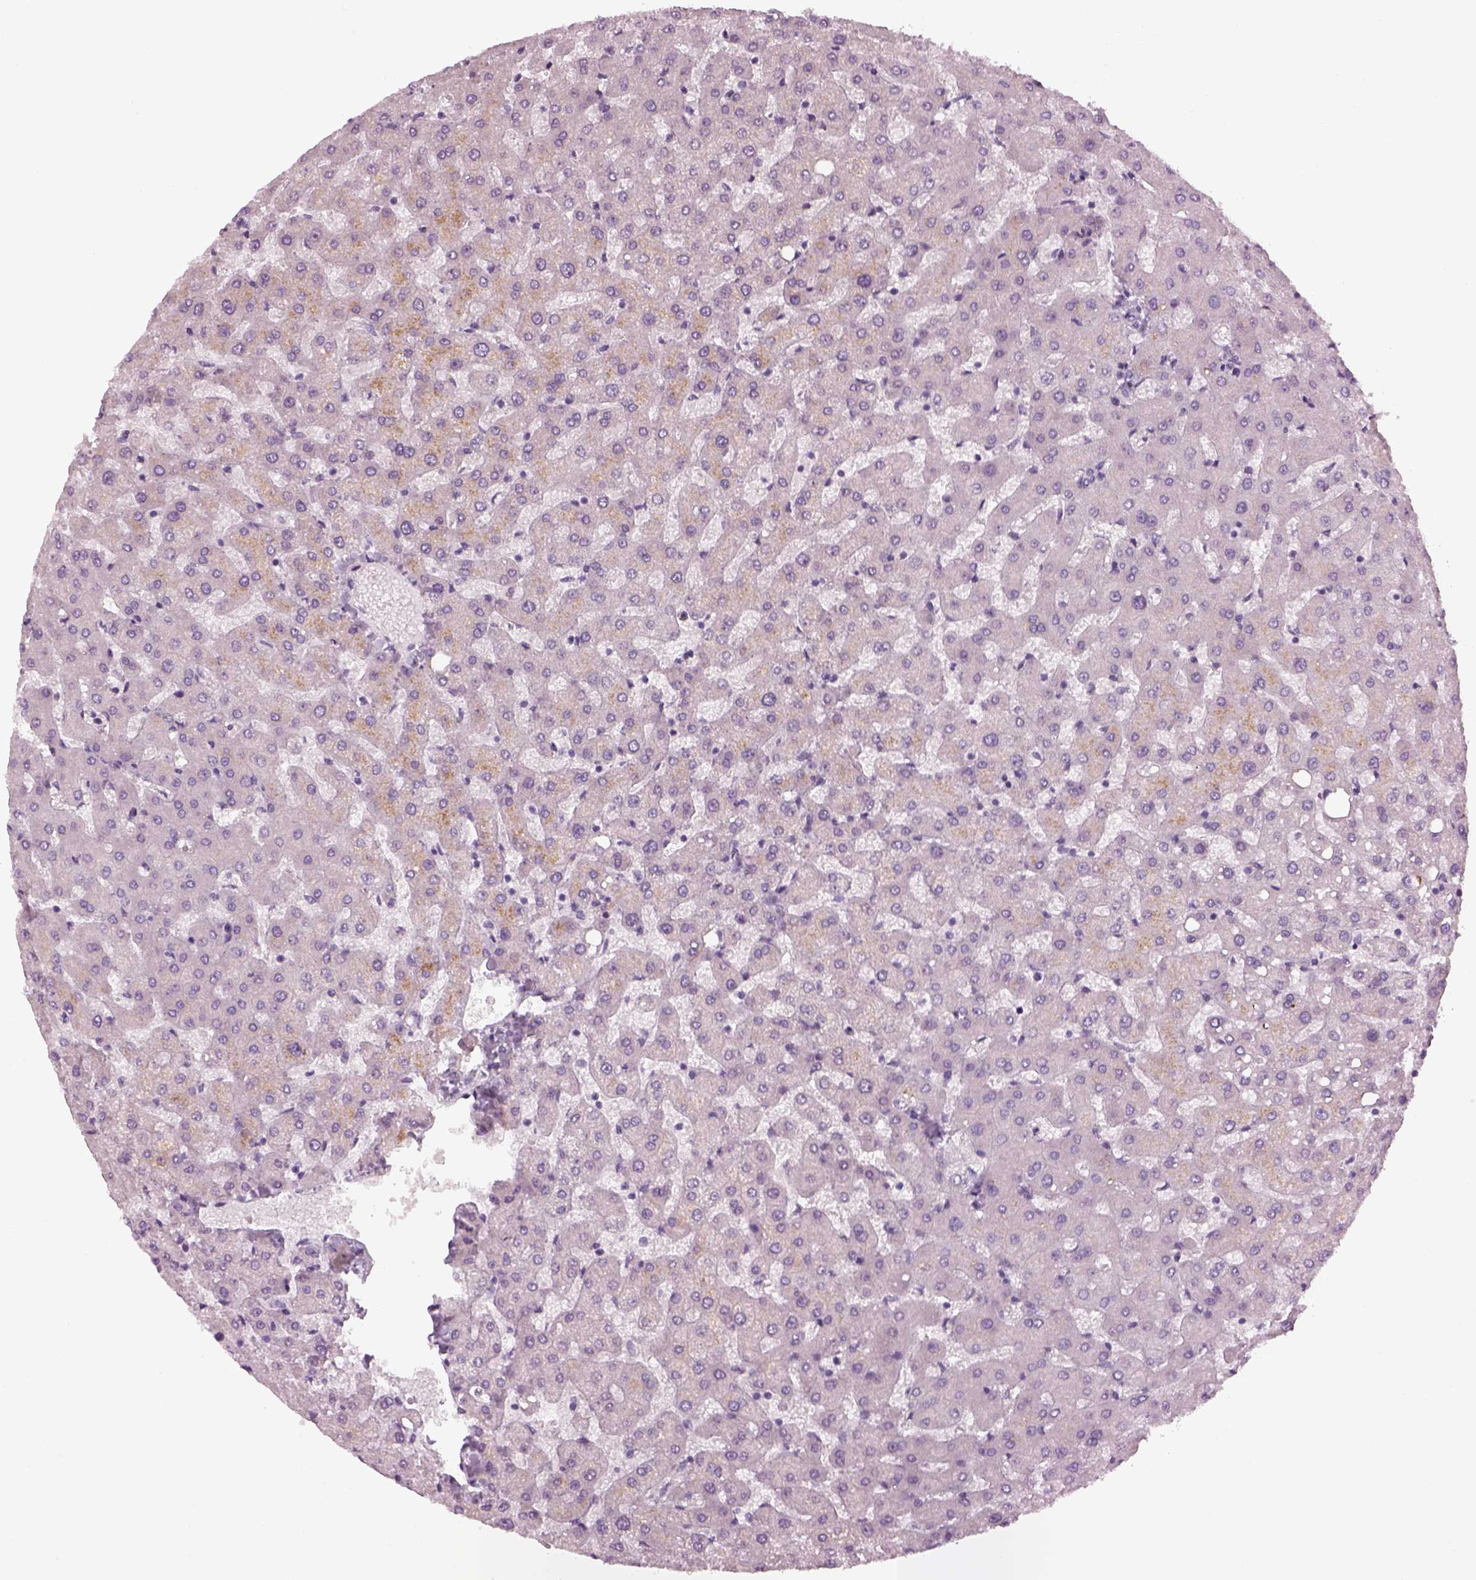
{"staining": {"intensity": "negative", "quantity": "none", "location": "none"}, "tissue": "liver", "cell_type": "Cholangiocytes", "image_type": "normal", "snomed": [{"axis": "morphology", "description": "Normal tissue, NOS"}, {"axis": "topography", "description": "Liver"}], "caption": "This image is of normal liver stained with immunohistochemistry (IHC) to label a protein in brown with the nuclei are counter-stained blue. There is no expression in cholangiocytes.", "gene": "LRRIQ3", "patient": {"sex": "female", "age": 50}}